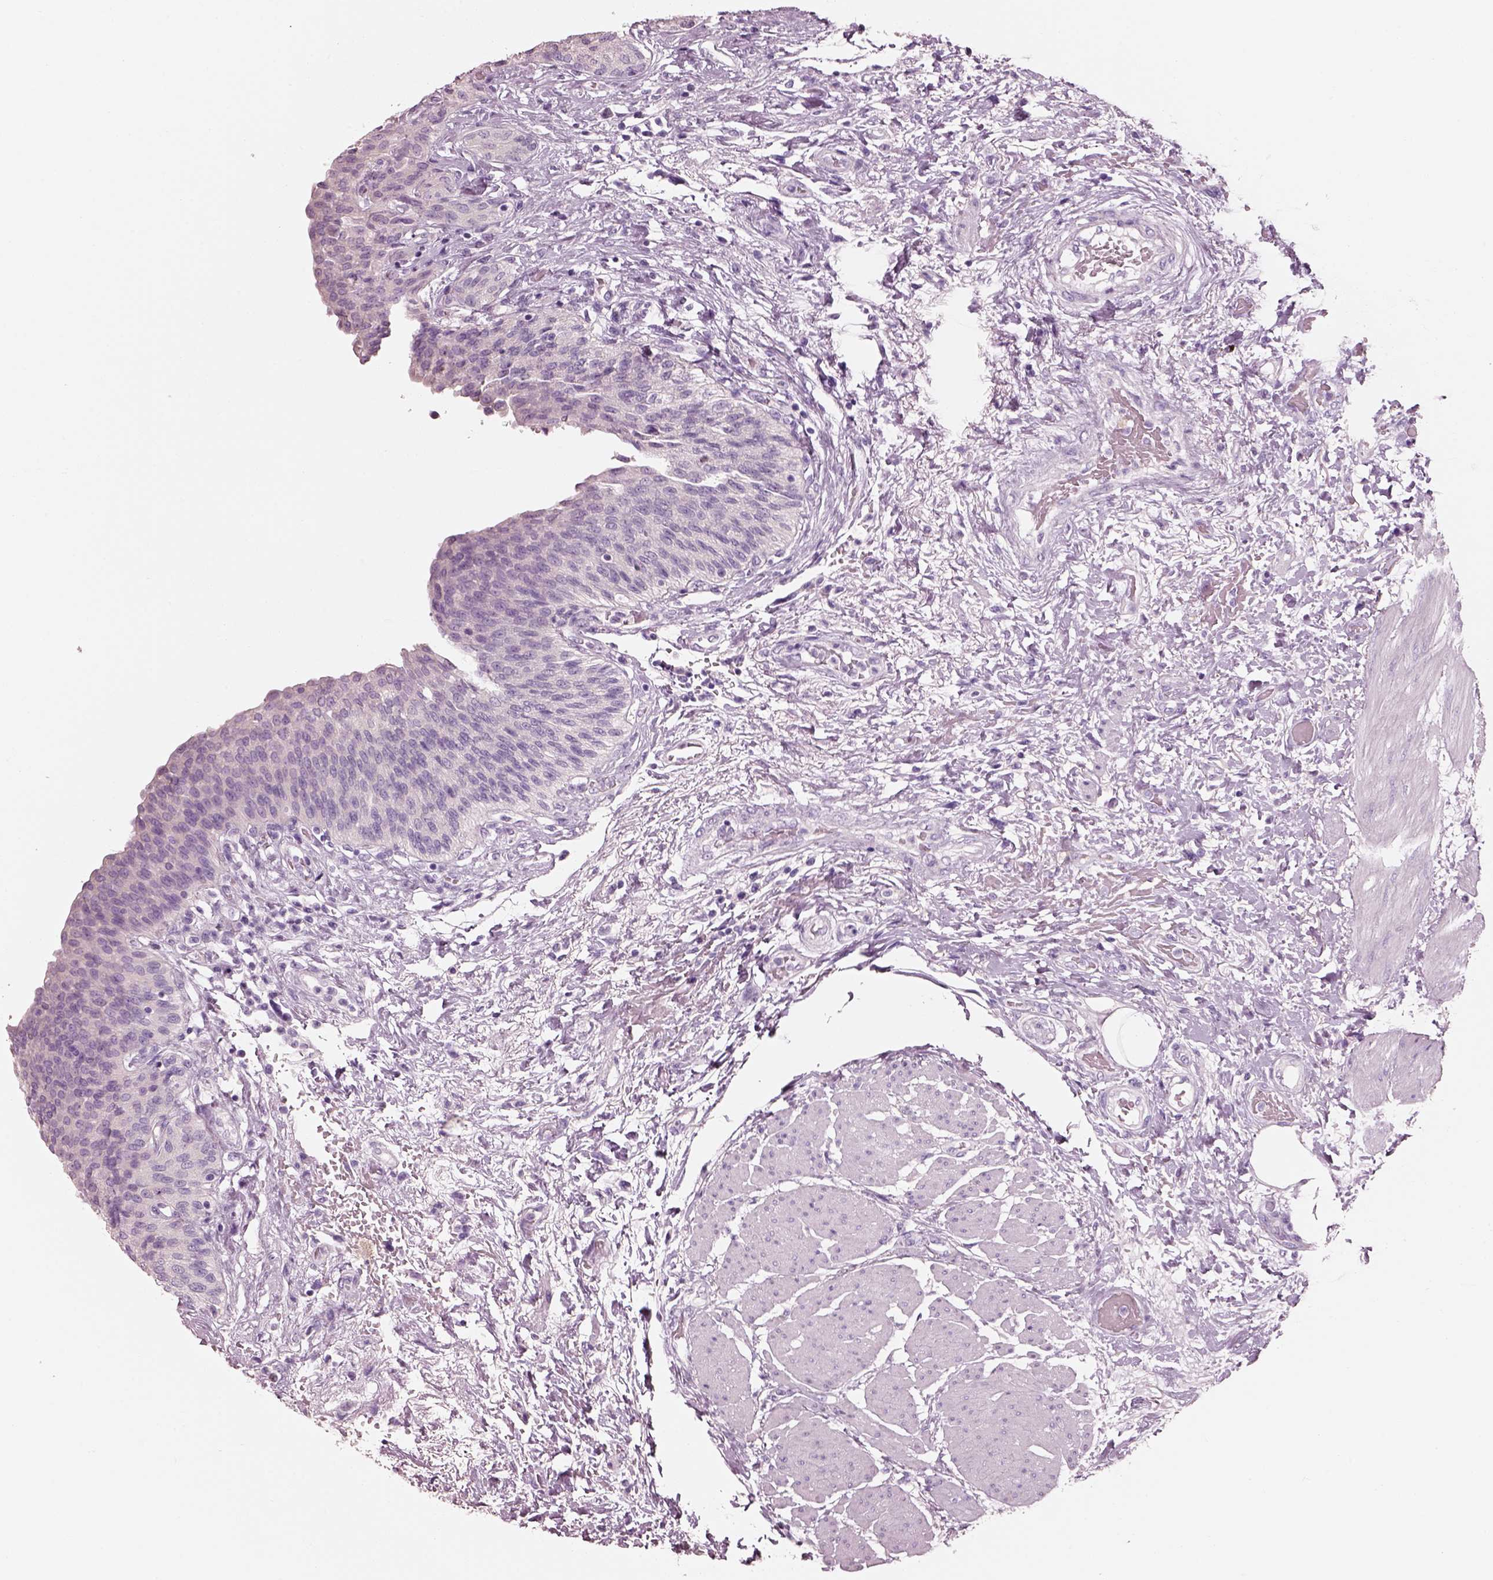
{"staining": {"intensity": "negative", "quantity": "none", "location": "none"}, "tissue": "urinary bladder", "cell_type": "Urothelial cells", "image_type": "normal", "snomed": [{"axis": "morphology", "description": "Normal tissue, NOS"}, {"axis": "morphology", "description": "Metaplasia, NOS"}, {"axis": "topography", "description": "Urinary bladder"}], "caption": "Urothelial cells show no significant positivity in unremarkable urinary bladder. (IHC, brightfield microscopy, high magnification).", "gene": "PNOC", "patient": {"sex": "male", "age": 68}}